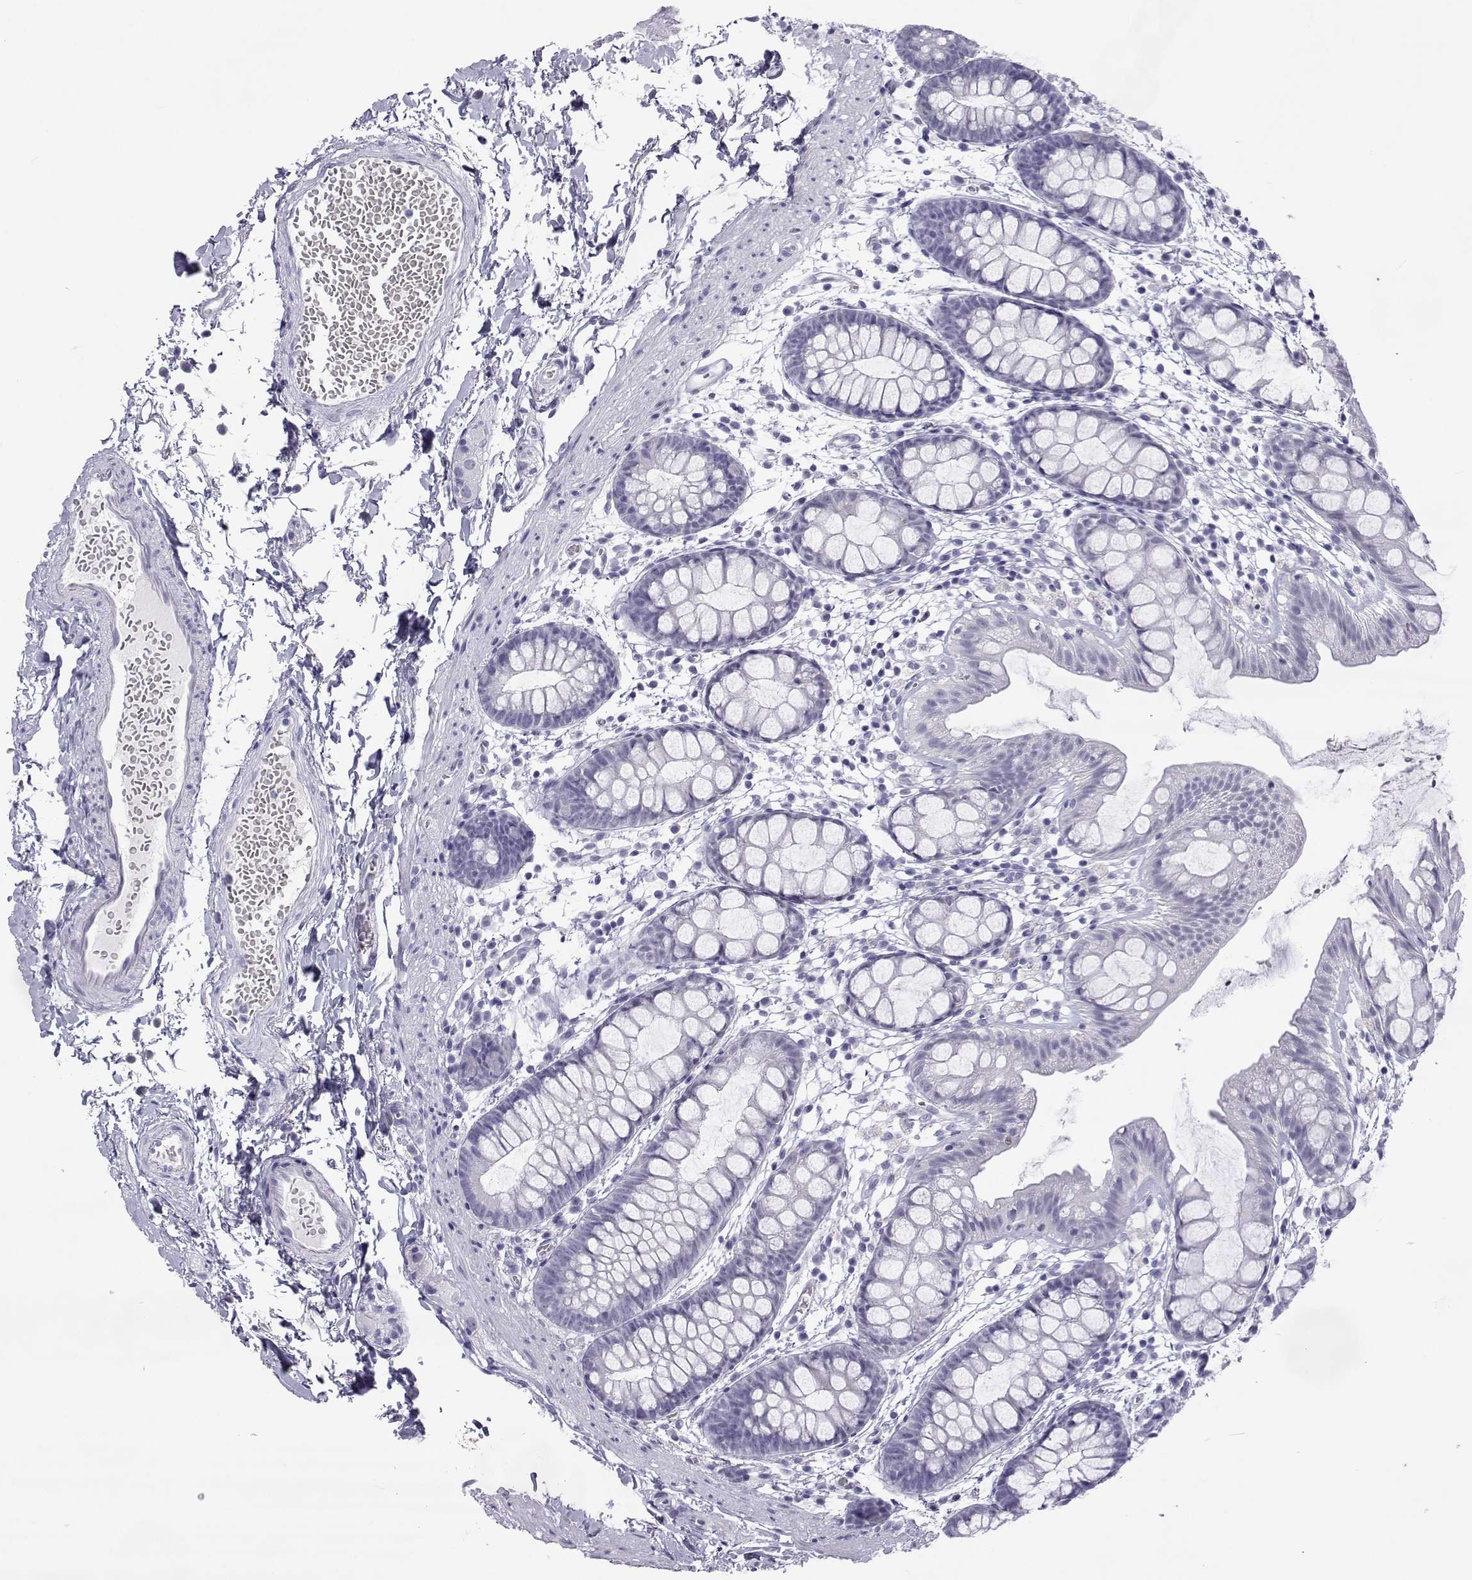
{"staining": {"intensity": "negative", "quantity": "none", "location": "none"}, "tissue": "rectum", "cell_type": "Glandular cells", "image_type": "normal", "snomed": [{"axis": "morphology", "description": "Normal tissue, NOS"}, {"axis": "topography", "description": "Rectum"}], "caption": "Rectum was stained to show a protein in brown. There is no significant expression in glandular cells. (Immunohistochemistry, brightfield microscopy, high magnification).", "gene": "ACTL7A", "patient": {"sex": "male", "age": 57}}